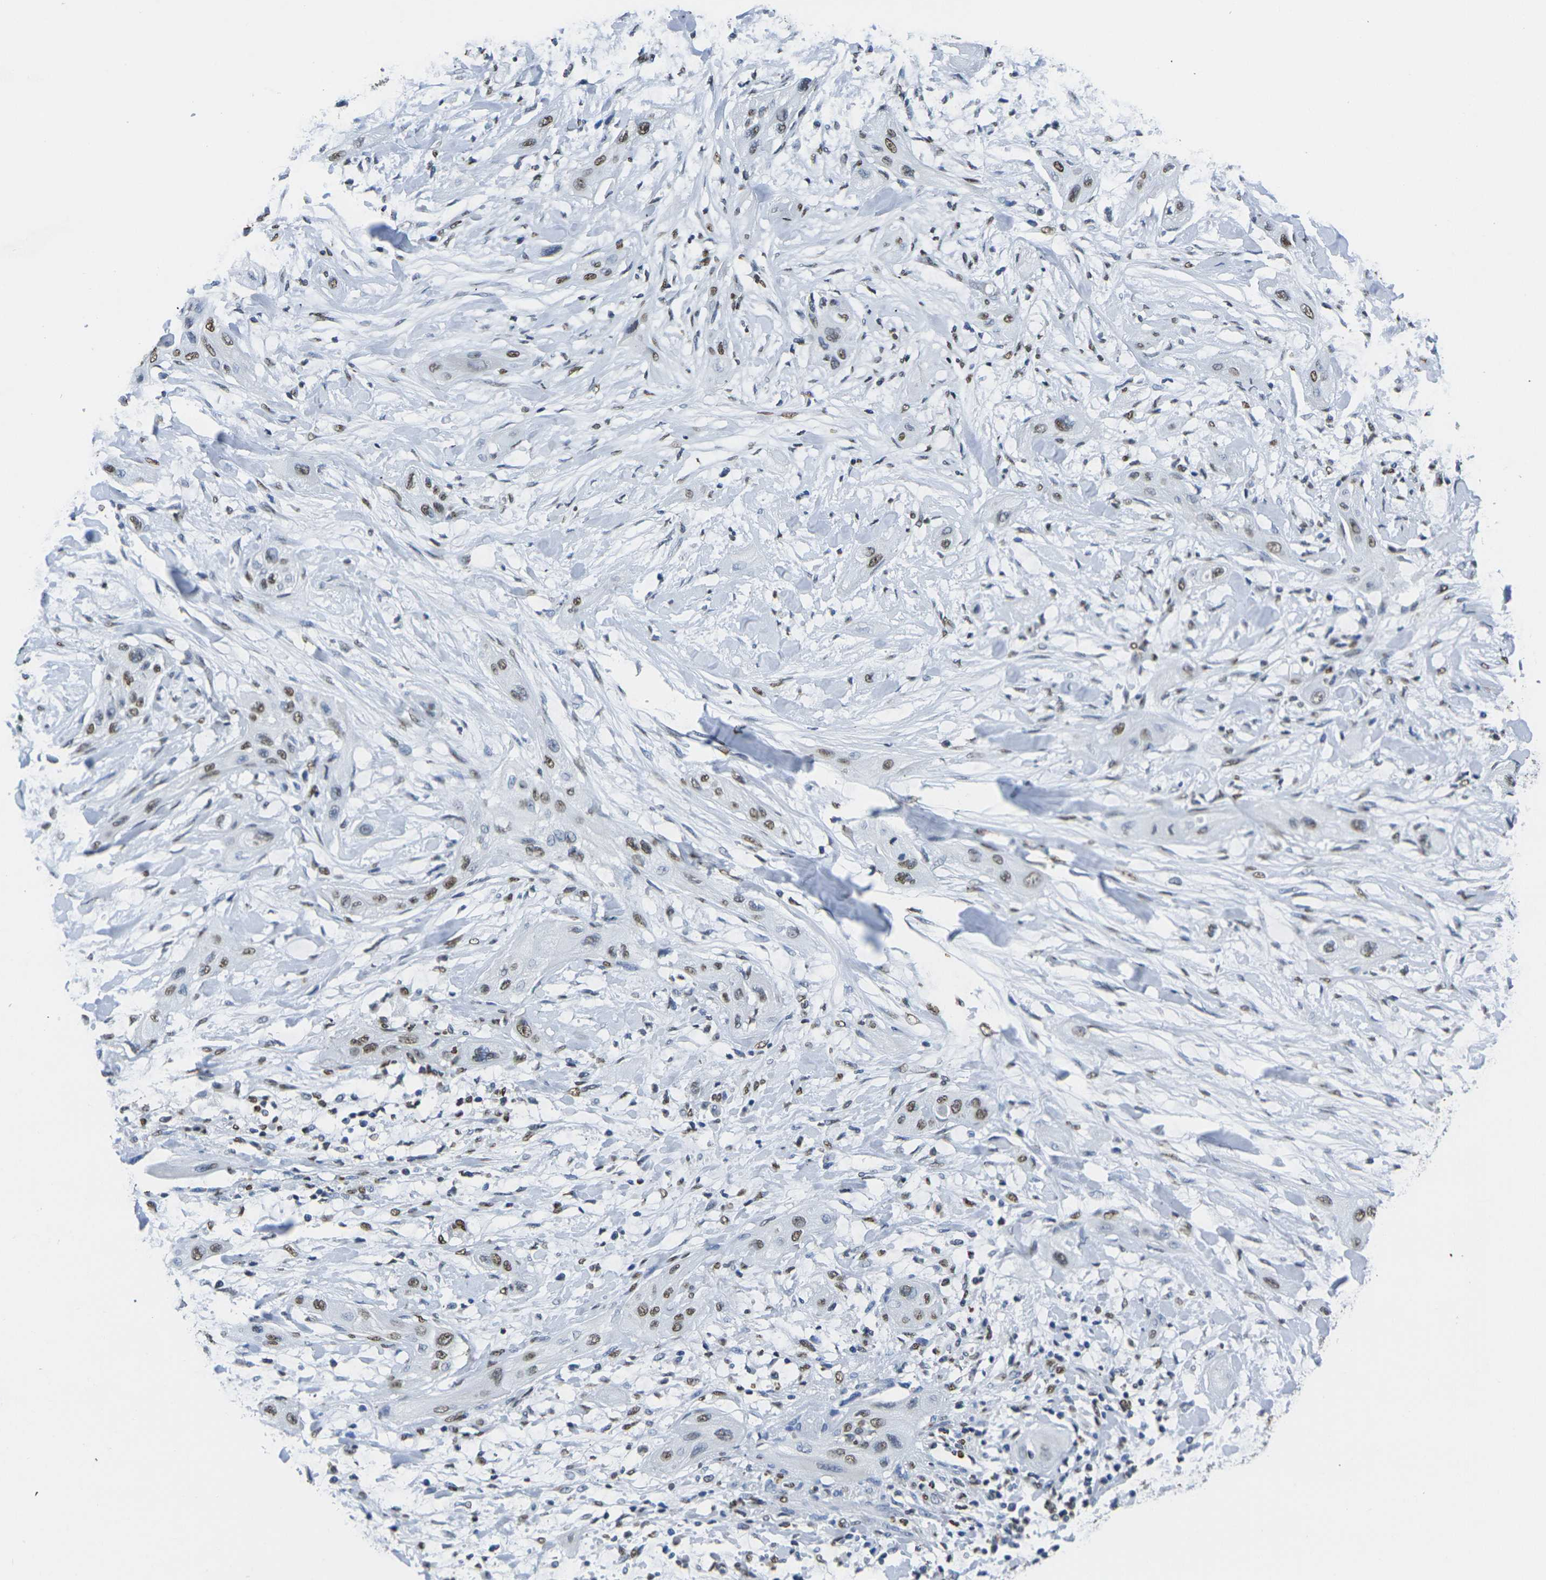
{"staining": {"intensity": "strong", "quantity": "25%-75%", "location": "nuclear"}, "tissue": "lung cancer", "cell_type": "Tumor cells", "image_type": "cancer", "snomed": [{"axis": "morphology", "description": "Squamous cell carcinoma, NOS"}, {"axis": "topography", "description": "Lung"}], "caption": "IHC of squamous cell carcinoma (lung) reveals high levels of strong nuclear positivity in approximately 25%-75% of tumor cells.", "gene": "DRAXIN", "patient": {"sex": "female", "age": 47}}